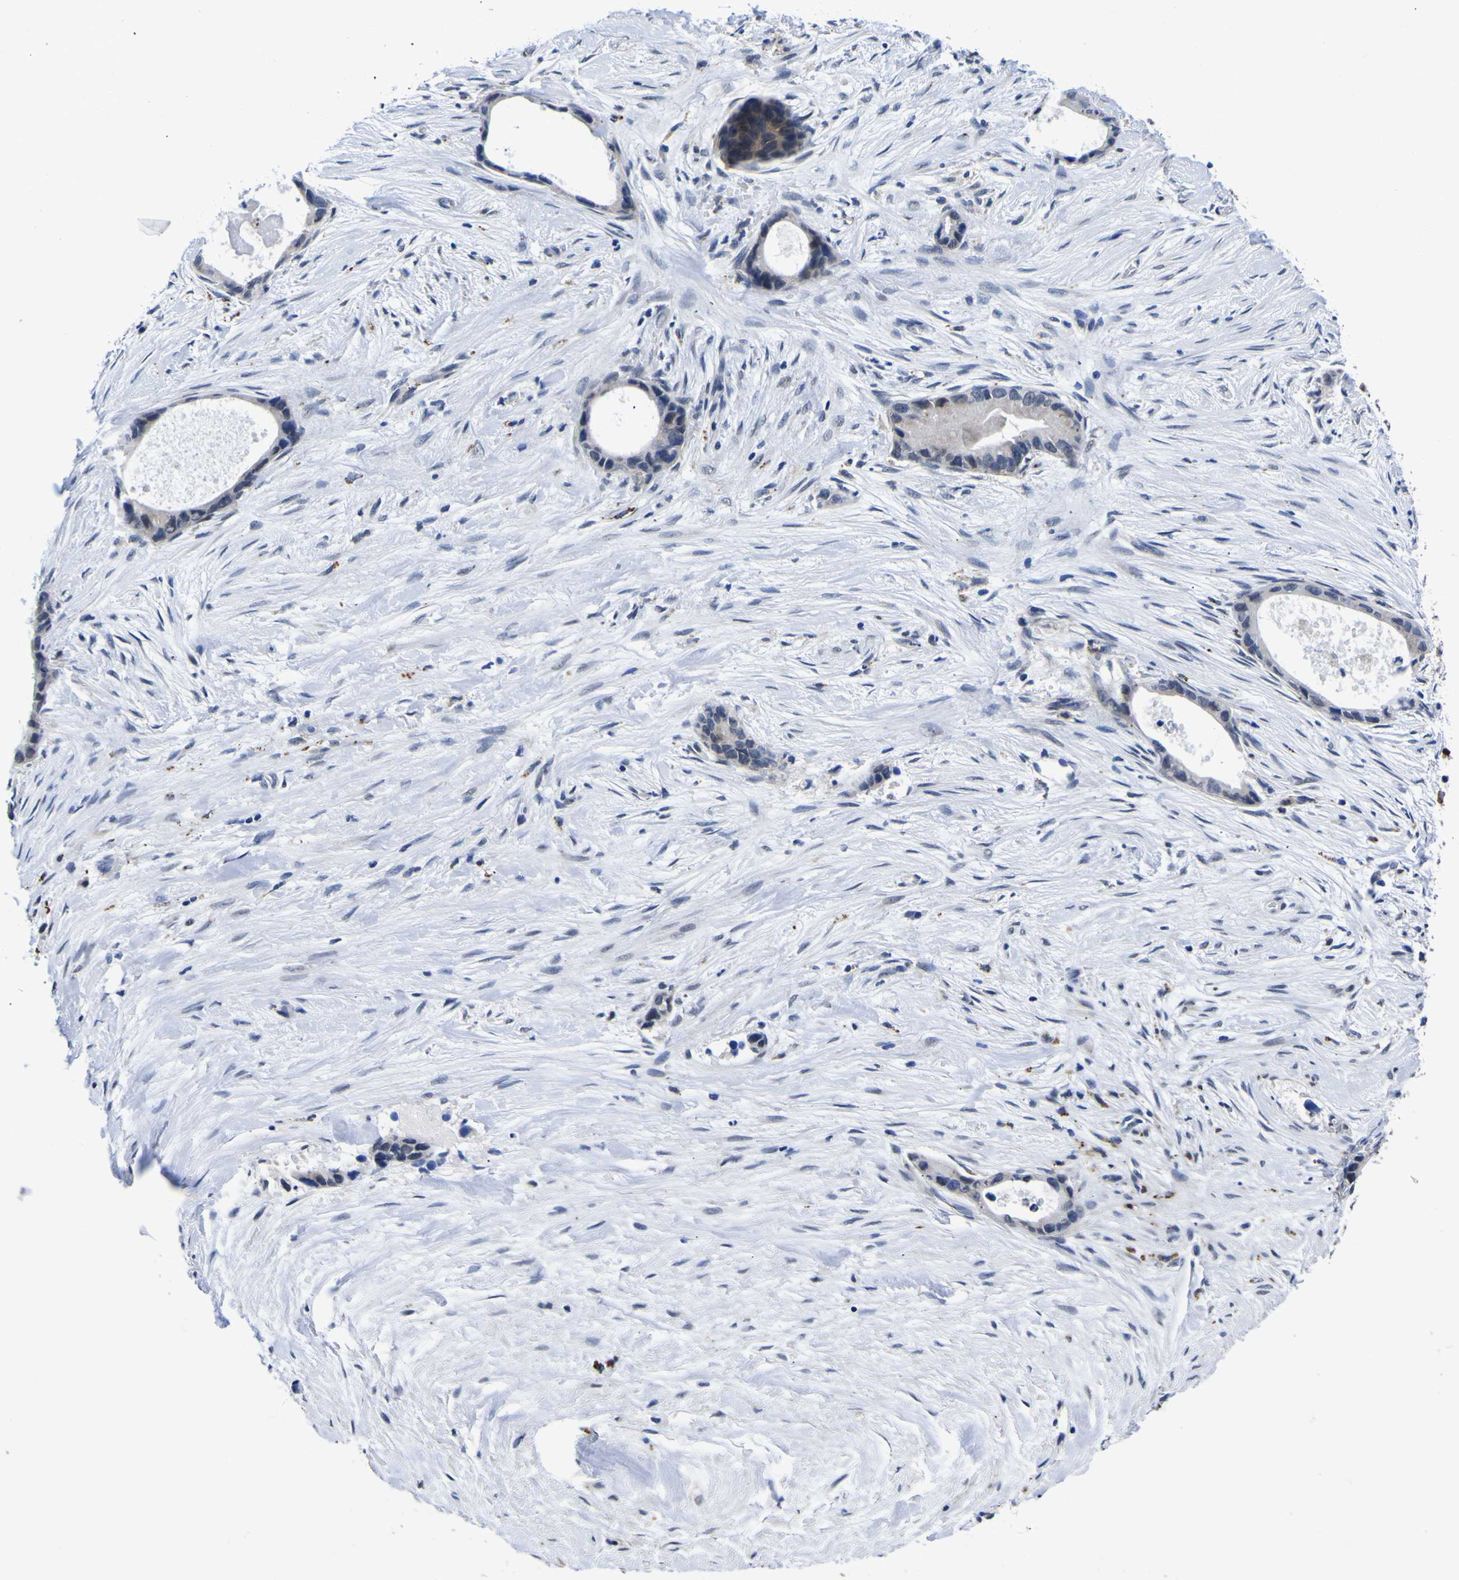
{"staining": {"intensity": "negative", "quantity": "none", "location": "none"}, "tissue": "liver cancer", "cell_type": "Tumor cells", "image_type": "cancer", "snomed": [{"axis": "morphology", "description": "Cholangiocarcinoma"}, {"axis": "topography", "description": "Liver"}], "caption": "Tumor cells show no significant staining in liver cancer (cholangiocarcinoma). Nuclei are stained in blue.", "gene": "IGFLR1", "patient": {"sex": "female", "age": 55}}